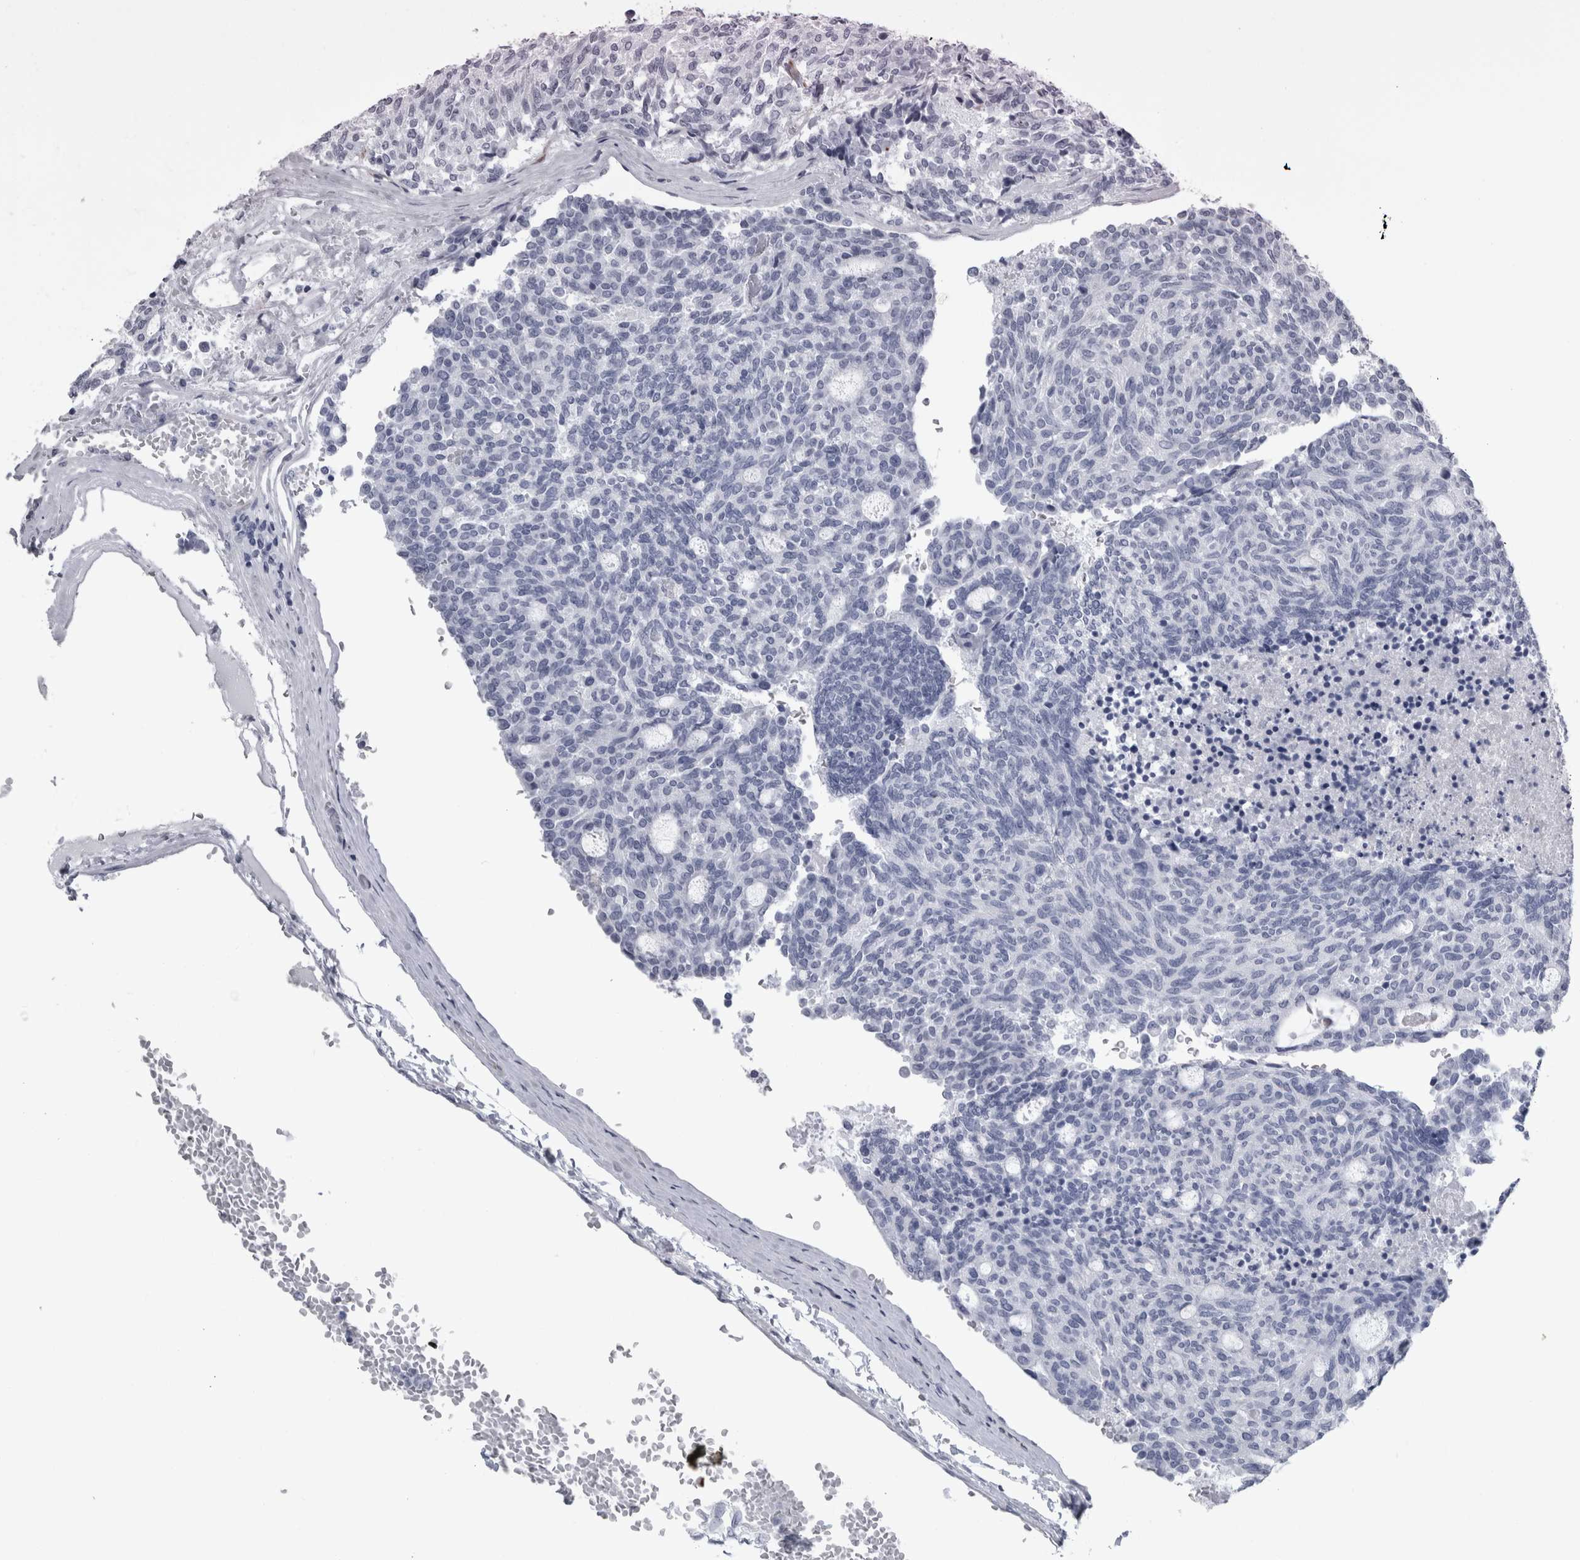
{"staining": {"intensity": "negative", "quantity": "none", "location": "none"}, "tissue": "carcinoid", "cell_type": "Tumor cells", "image_type": "cancer", "snomed": [{"axis": "morphology", "description": "Carcinoid, malignant, NOS"}, {"axis": "topography", "description": "Pancreas"}], "caption": "A high-resolution image shows immunohistochemistry (IHC) staining of malignant carcinoid, which reveals no significant staining in tumor cells.", "gene": "VWDE", "patient": {"sex": "female", "age": 54}}